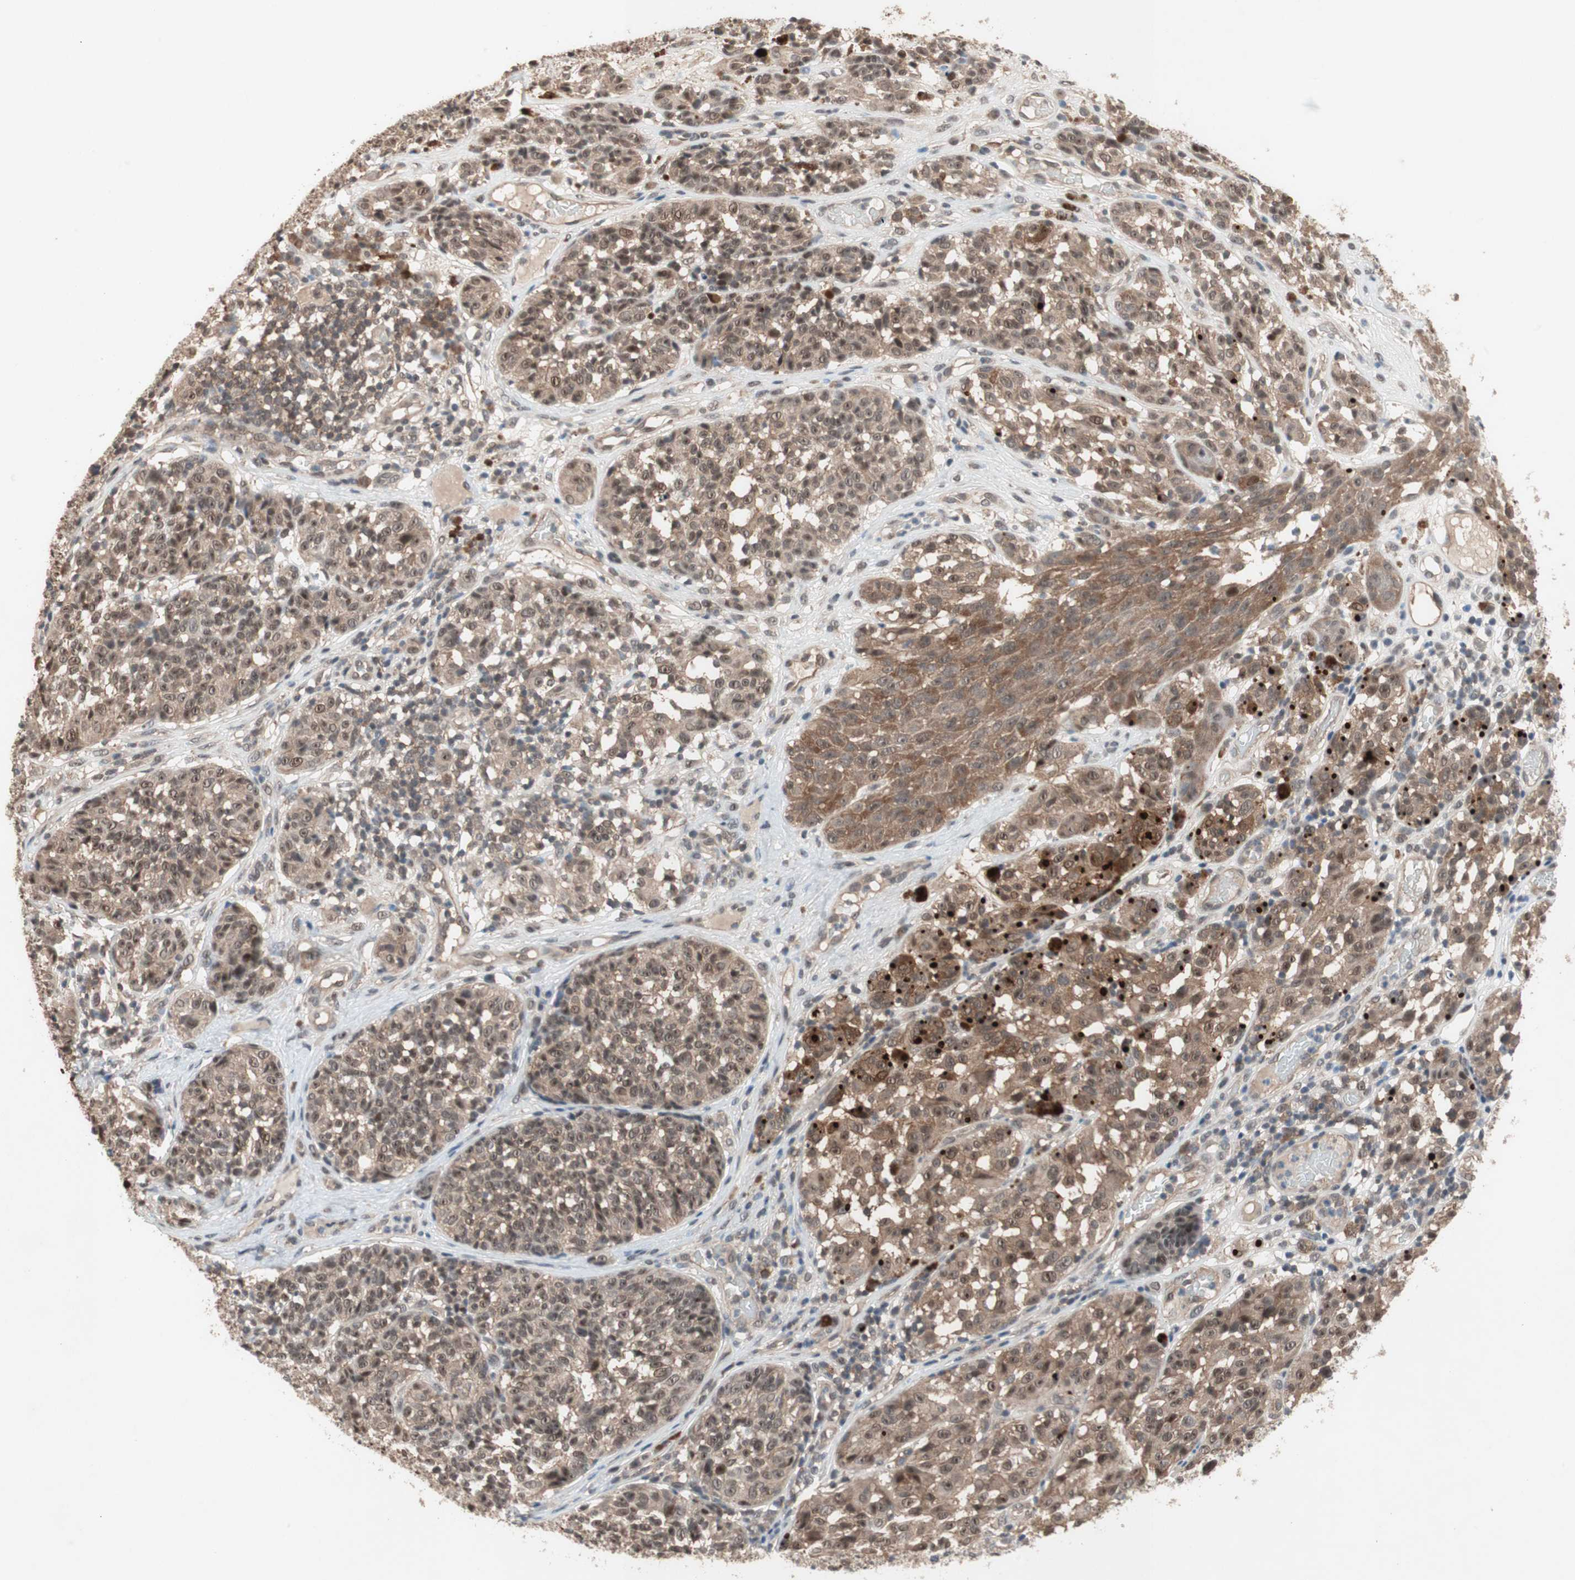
{"staining": {"intensity": "moderate", "quantity": ">75%", "location": "cytoplasmic/membranous,nuclear"}, "tissue": "melanoma", "cell_type": "Tumor cells", "image_type": "cancer", "snomed": [{"axis": "morphology", "description": "Malignant melanoma, NOS"}, {"axis": "topography", "description": "Skin"}], "caption": "IHC image of neoplastic tissue: malignant melanoma stained using immunohistochemistry (IHC) displays medium levels of moderate protein expression localized specifically in the cytoplasmic/membranous and nuclear of tumor cells, appearing as a cytoplasmic/membranous and nuclear brown color.", "gene": "GART", "patient": {"sex": "female", "age": 46}}